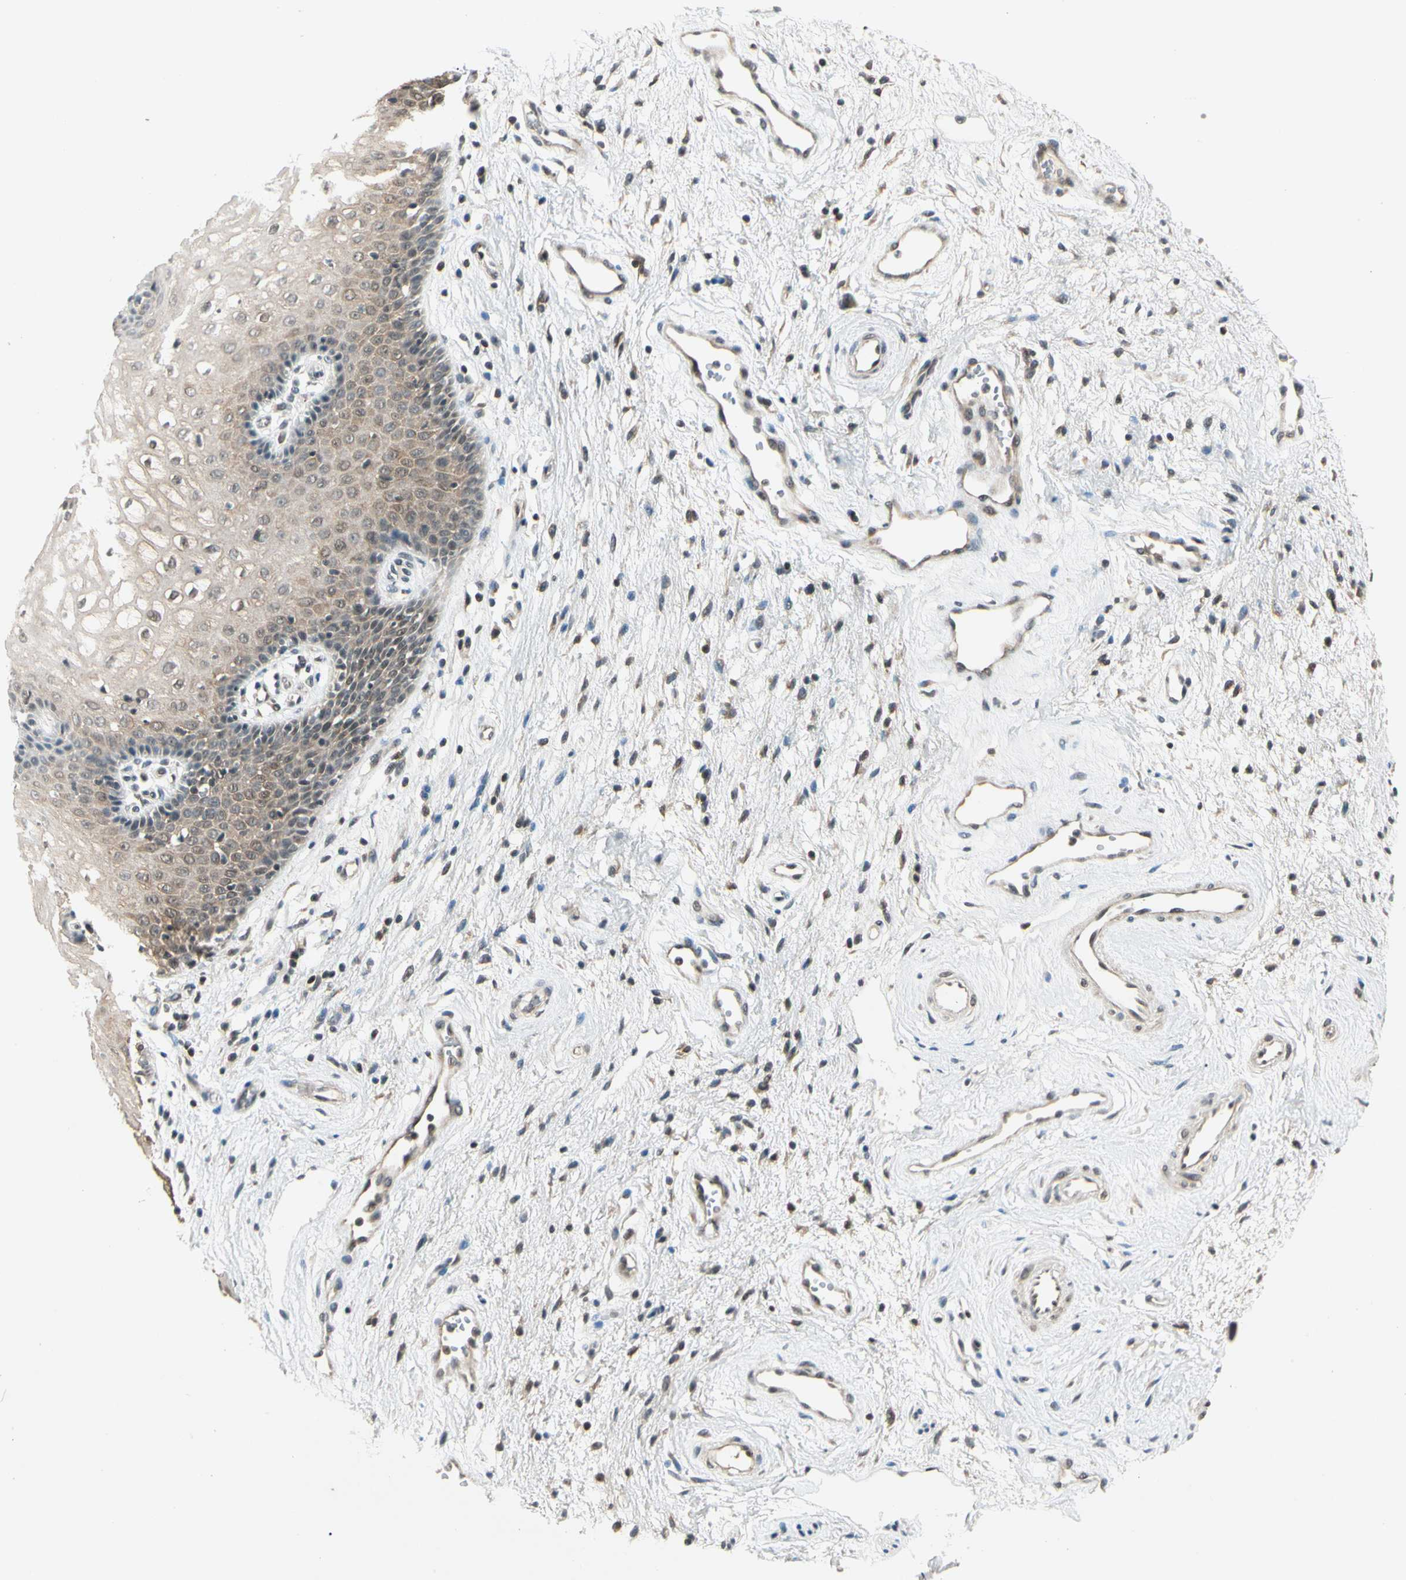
{"staining": {"intensity": "weak", "quantity": ">75%", "location": "cytoplasmic/membranous,nuclear"}, "tissue": "vagina", "cell_type": "Squamous epithelial cells", "image_type": "normal", "snomed": [{"axis": "morphology", "description": "Normal tissue, NOS"}, {"axis": "topography", "description": "Vagina"}], "caption": "DAB immunohistochemical staining of normal human vagina exhibits weak cytoplasmic/membranous,nuclear protein staining in about >75% of squamous epithelial cells.", "gene": "ZSCAN12", "patient": {"sex": "female", "age": 34}}